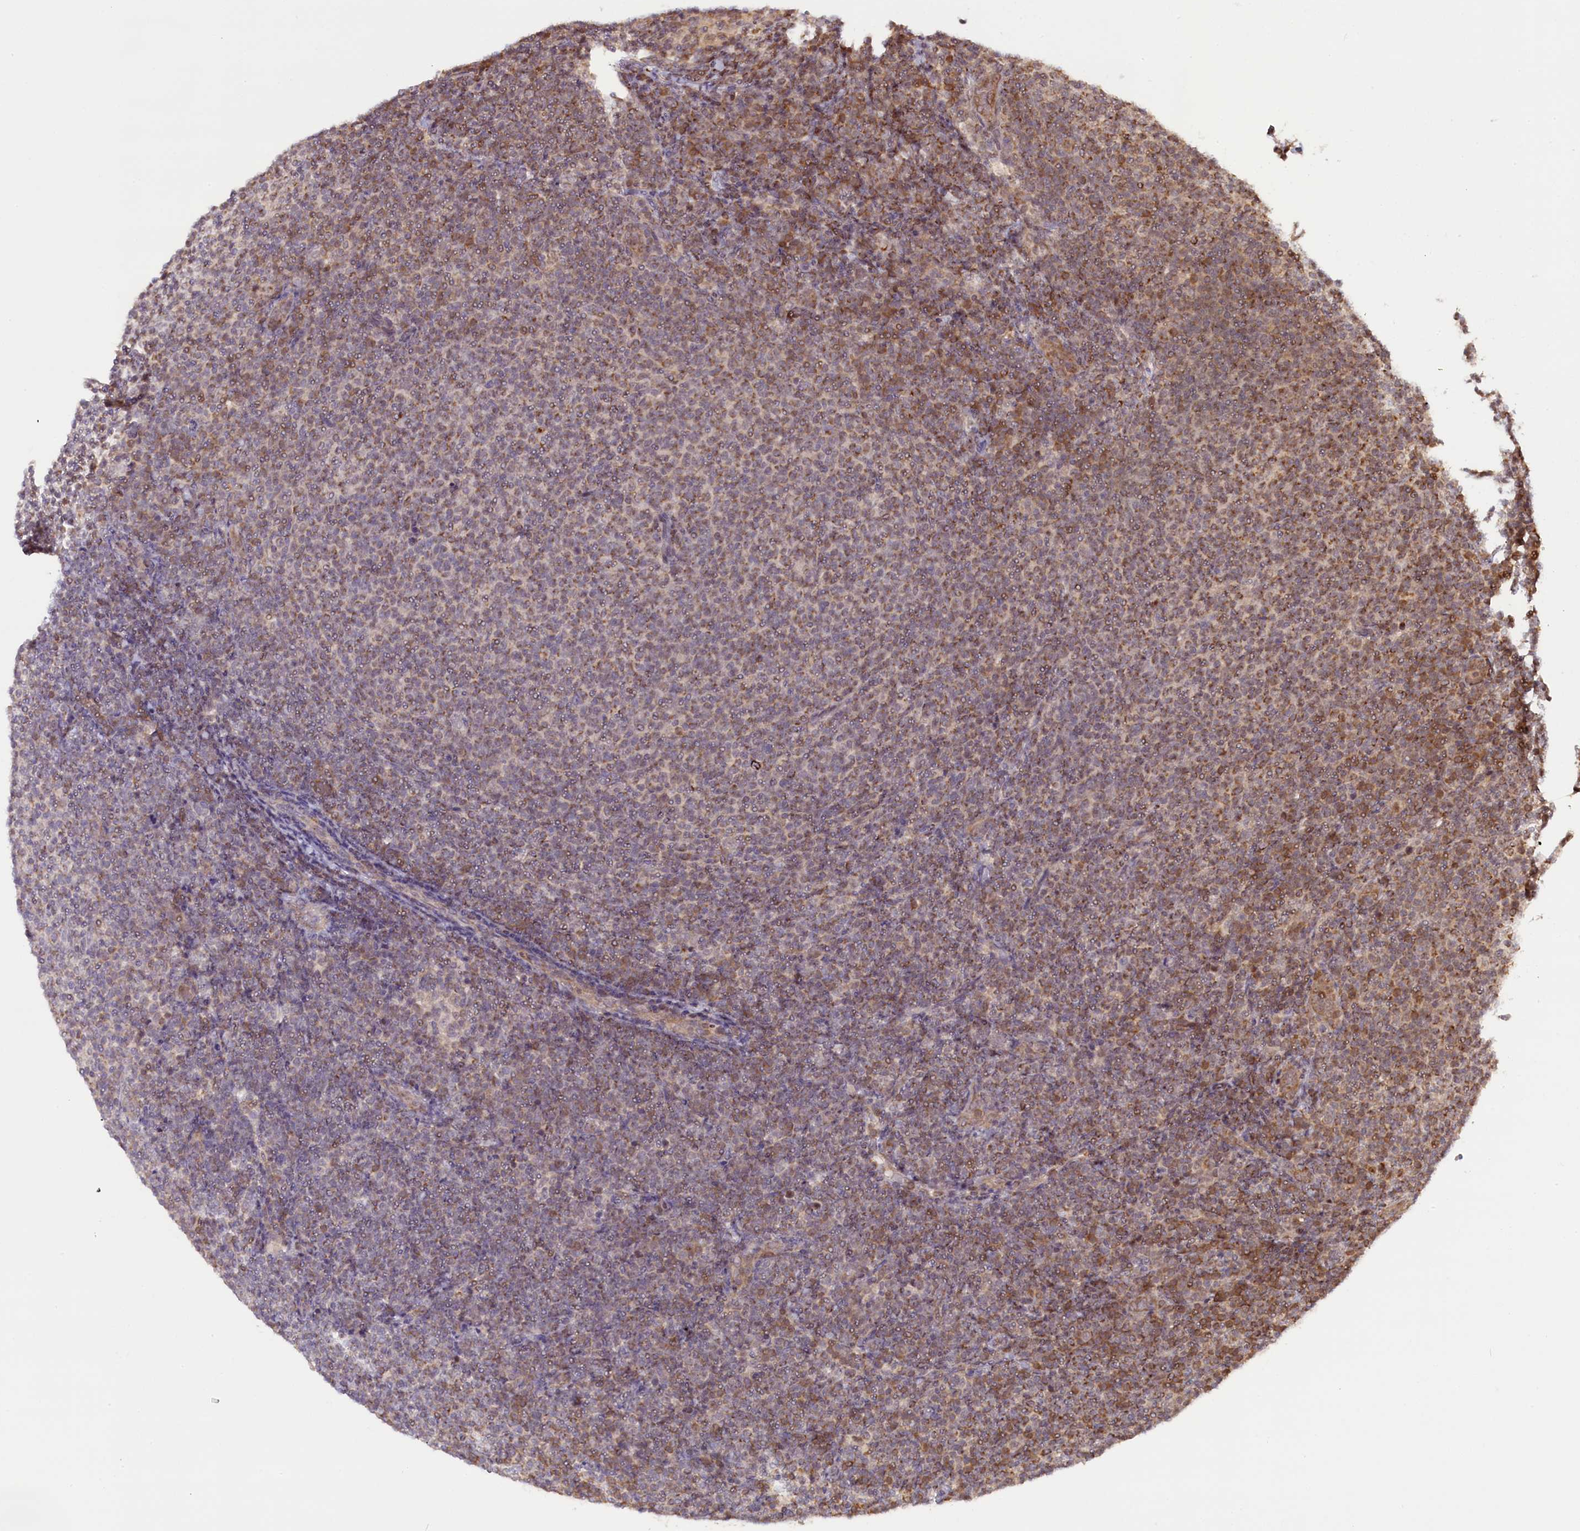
{"staining": {"intensity": "moderate", "quantity": "25%-75%", "location": "cytoplasmic/membranous"}, "tissue": "lymphoma", "cell_type": "Tumor cells", "image_type": "cancer", "snomed": [{"axis": "morphology", "description": "Malignant lymphoma, non-Hodgkin's type, Low grade"}, {"axis": "topography", "description": "Lymph node"}], "caption": "Lymphoma was stained to show a protein in brown. There is medium levels of moderate cytoplasmic/membranous positivity in about 25%-75% of tumor cells.", "gene": "CARD8", "patient": {"sex": "male", "age": 66}}